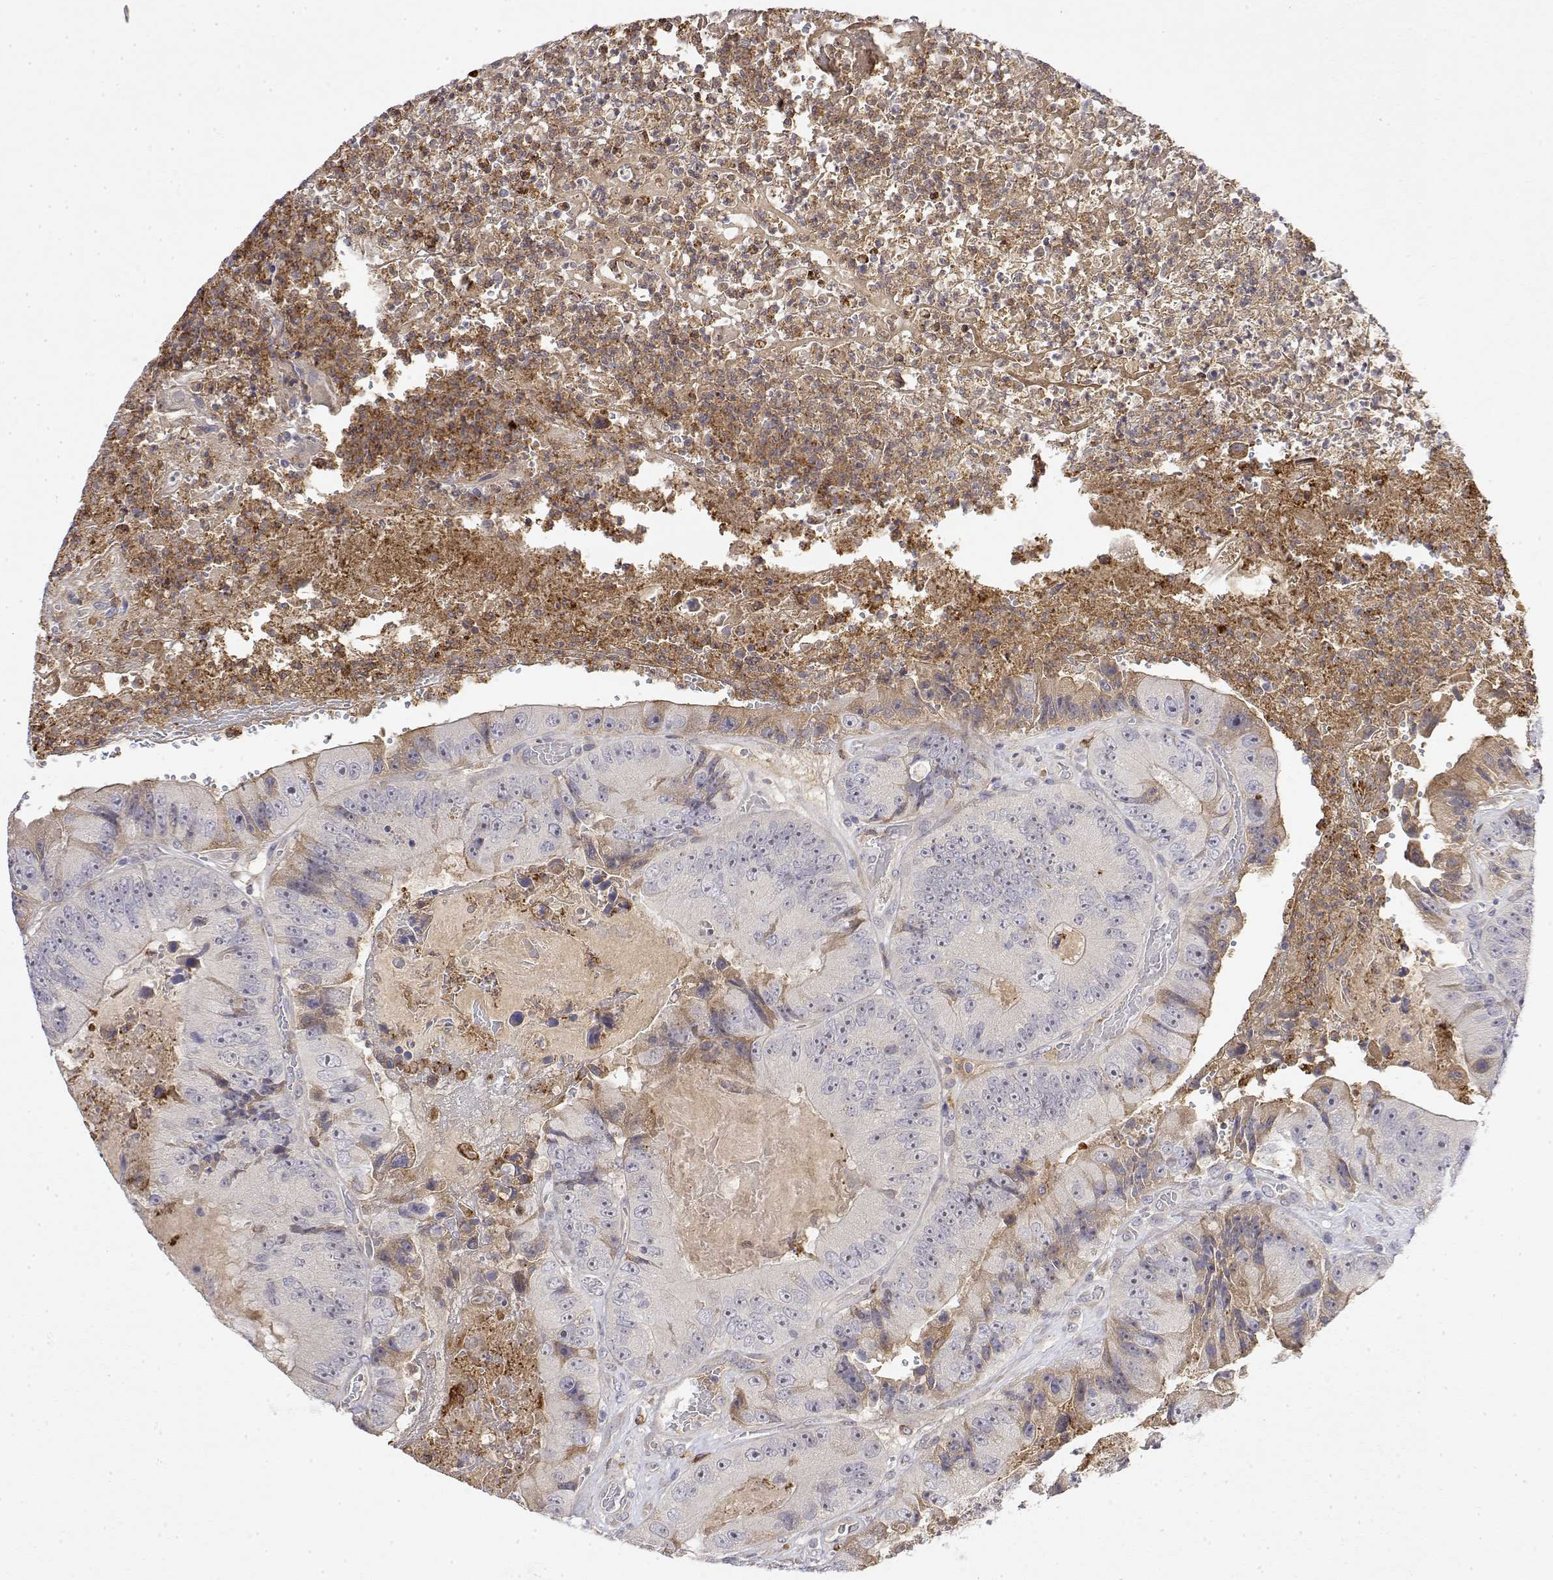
{"staining": {"intensity": "weak", "quantity": "<25%", "location": "cytoplasmic/membranous"}, "tissue": "colorectal cancer", "cell_type": "Tumor cells", "image_type": "cancer", "snomed": [{"axis": "morphology", "description": "Adenocarcinoma, NOS"}, {"axis": "topography", "description": "Colon"}], "caption": "This is an immunohistochemistry (IHC) micrograph of colorectal adenocarcinoma. There is no expression in tumor cells.", "gene": "IGFBP4", "patient": {"sex": "female", "age": 86}}